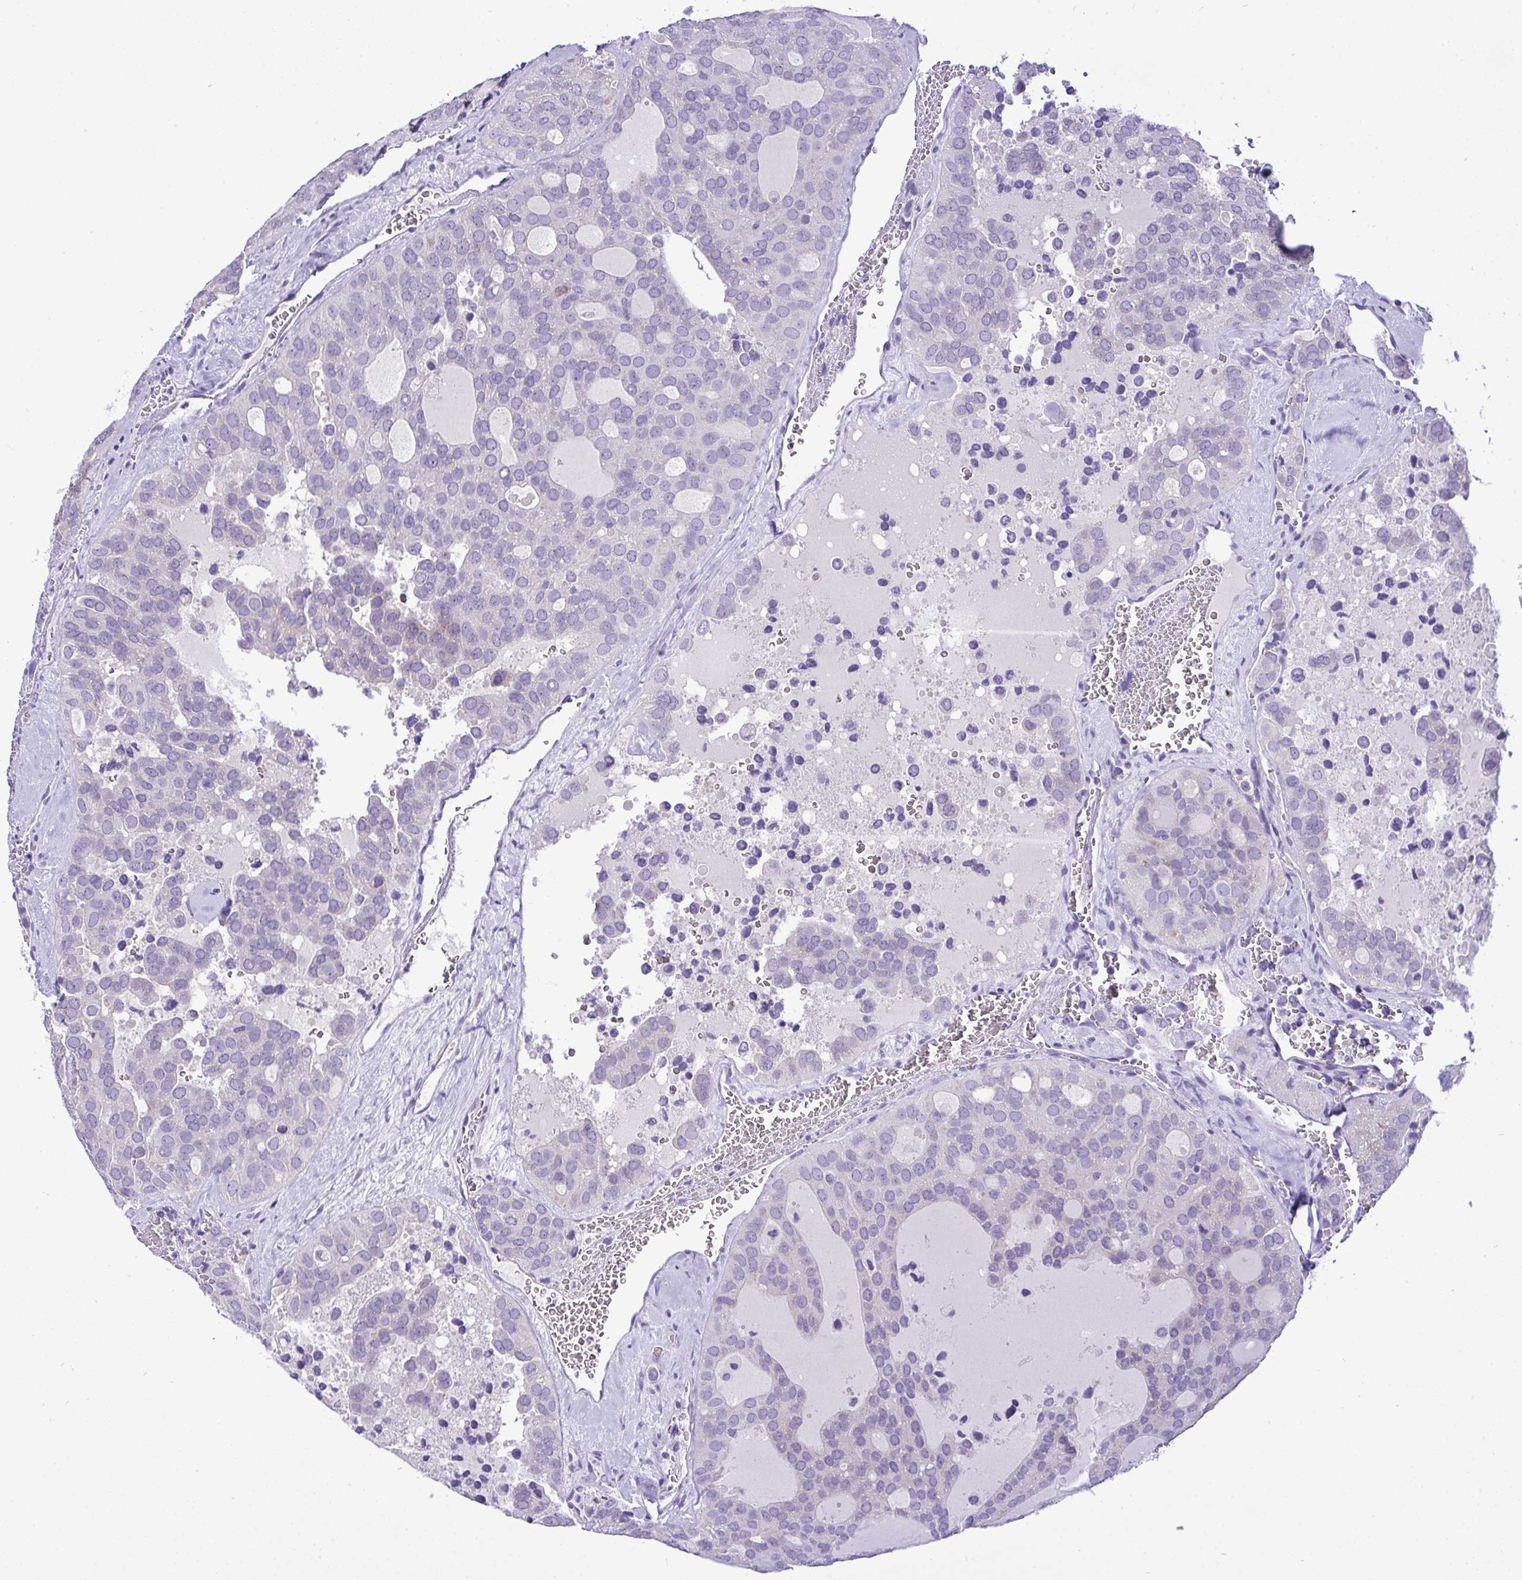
{"staining": {"intensity": "negative", "quantity": "none", "location": "none"}, "tissue": "thyroid cancer", "cell_type": "Tumor cells", "image_type": "cancer", "snomed": [{"axis": "morphology", "description": "Follicular adenoma carcinoma, NOS"}, {"axis": "topography", "description": "Thyroid gland"}], "caption": "A photomicrograph of follicular adenoma carcinoma (thyroid) stained for a protein demonstrates no brown staining in tumor cells.", "gene": "ST8SIA2", "patient": {"sex": "male", "age": 75}}